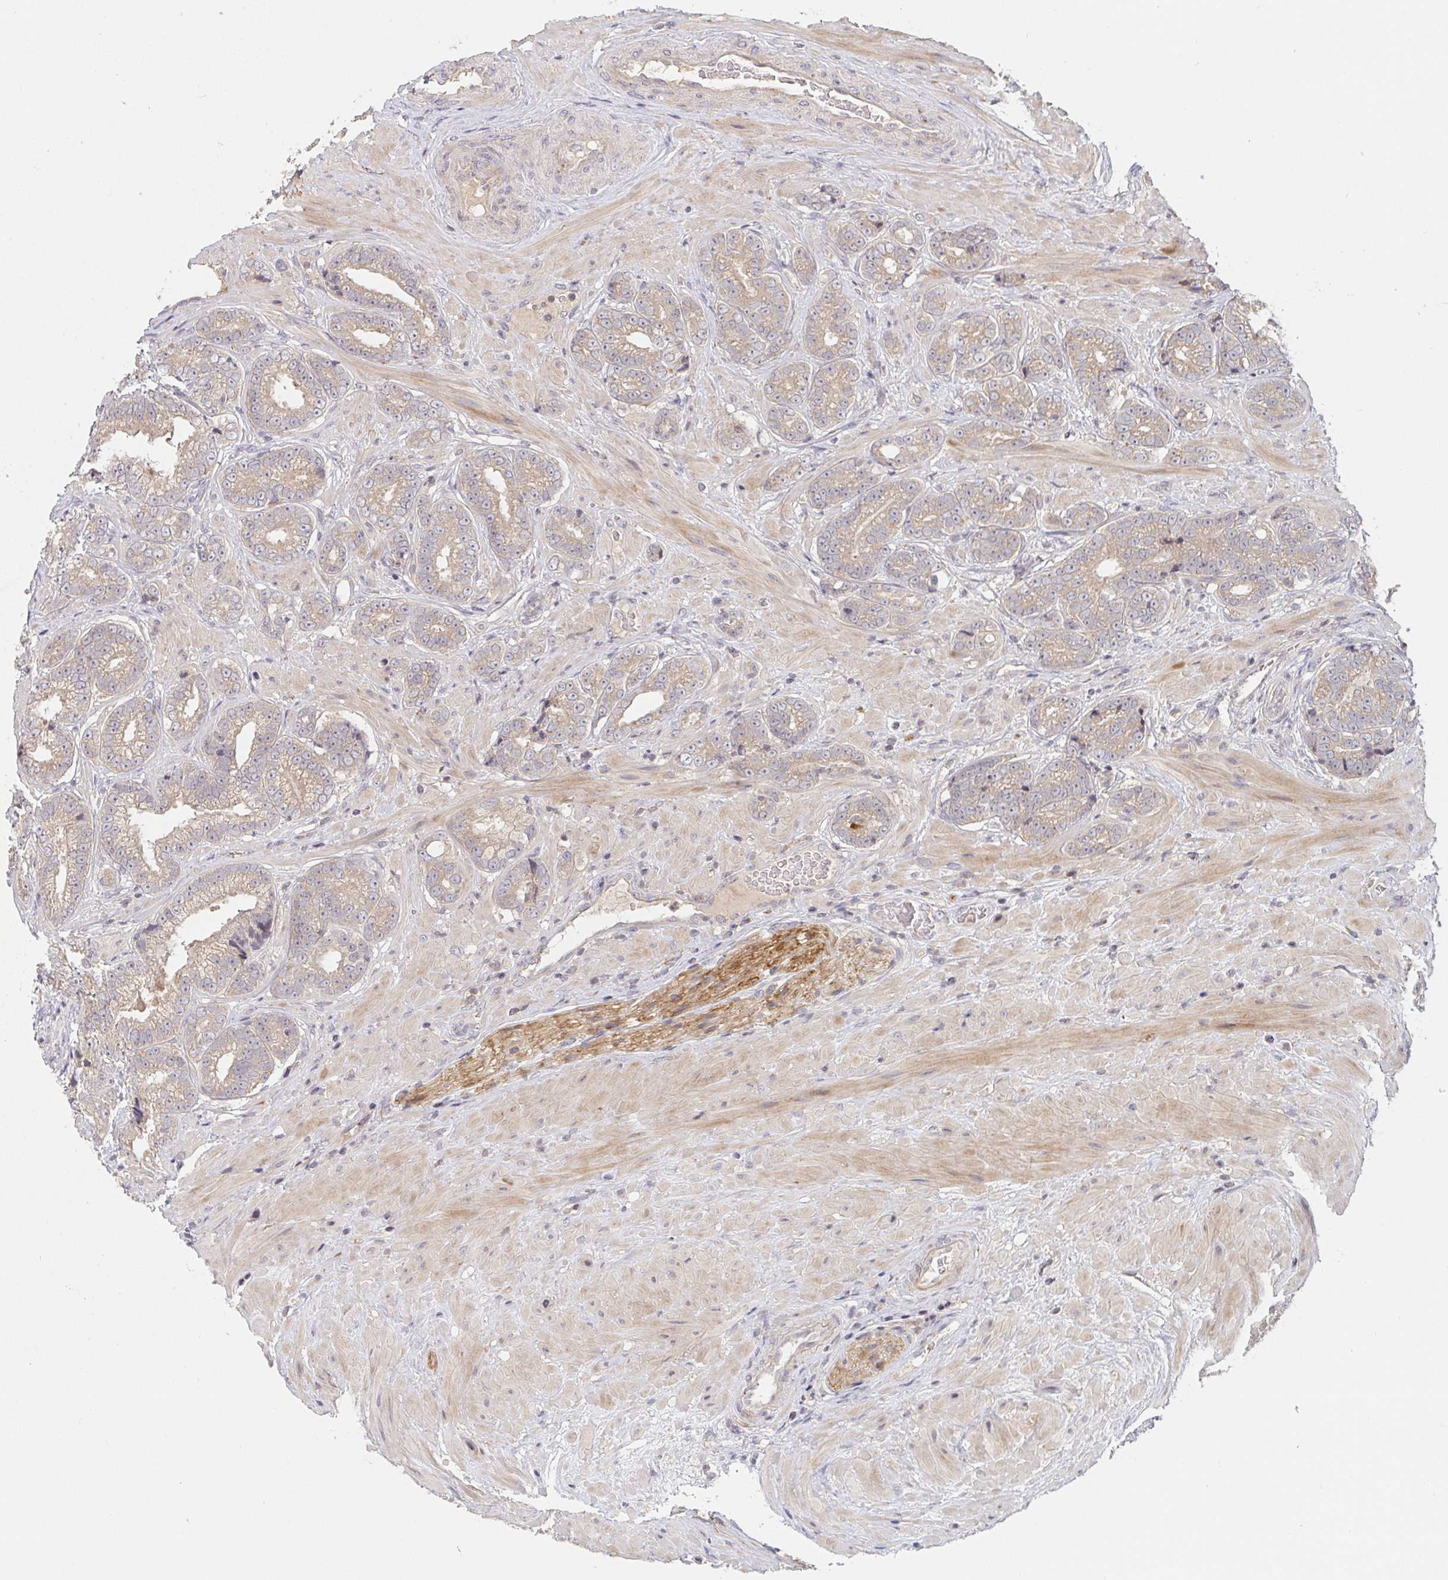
{"staining": {"intensity": "weak", "quantity": "25%-75%", "location": "cytoplasmic/membranous"}, "tissue": "prostate cancer", "cell_type": "Tumor cells", "image_type": "cancer", "snomed": [{"axis": "morphology", "description": "Adenocarcinoma, Low grade"}, {"axis": "topography", "description": "Prostate"}], "caption": "Protein staining of prostate cancer tissue exhibits weak cytoplasmic/membranous positivity in approximately 25%-75% of tumor cells.", "gene": "DCST1", "patient": {"sex": "male", "age": 61}}